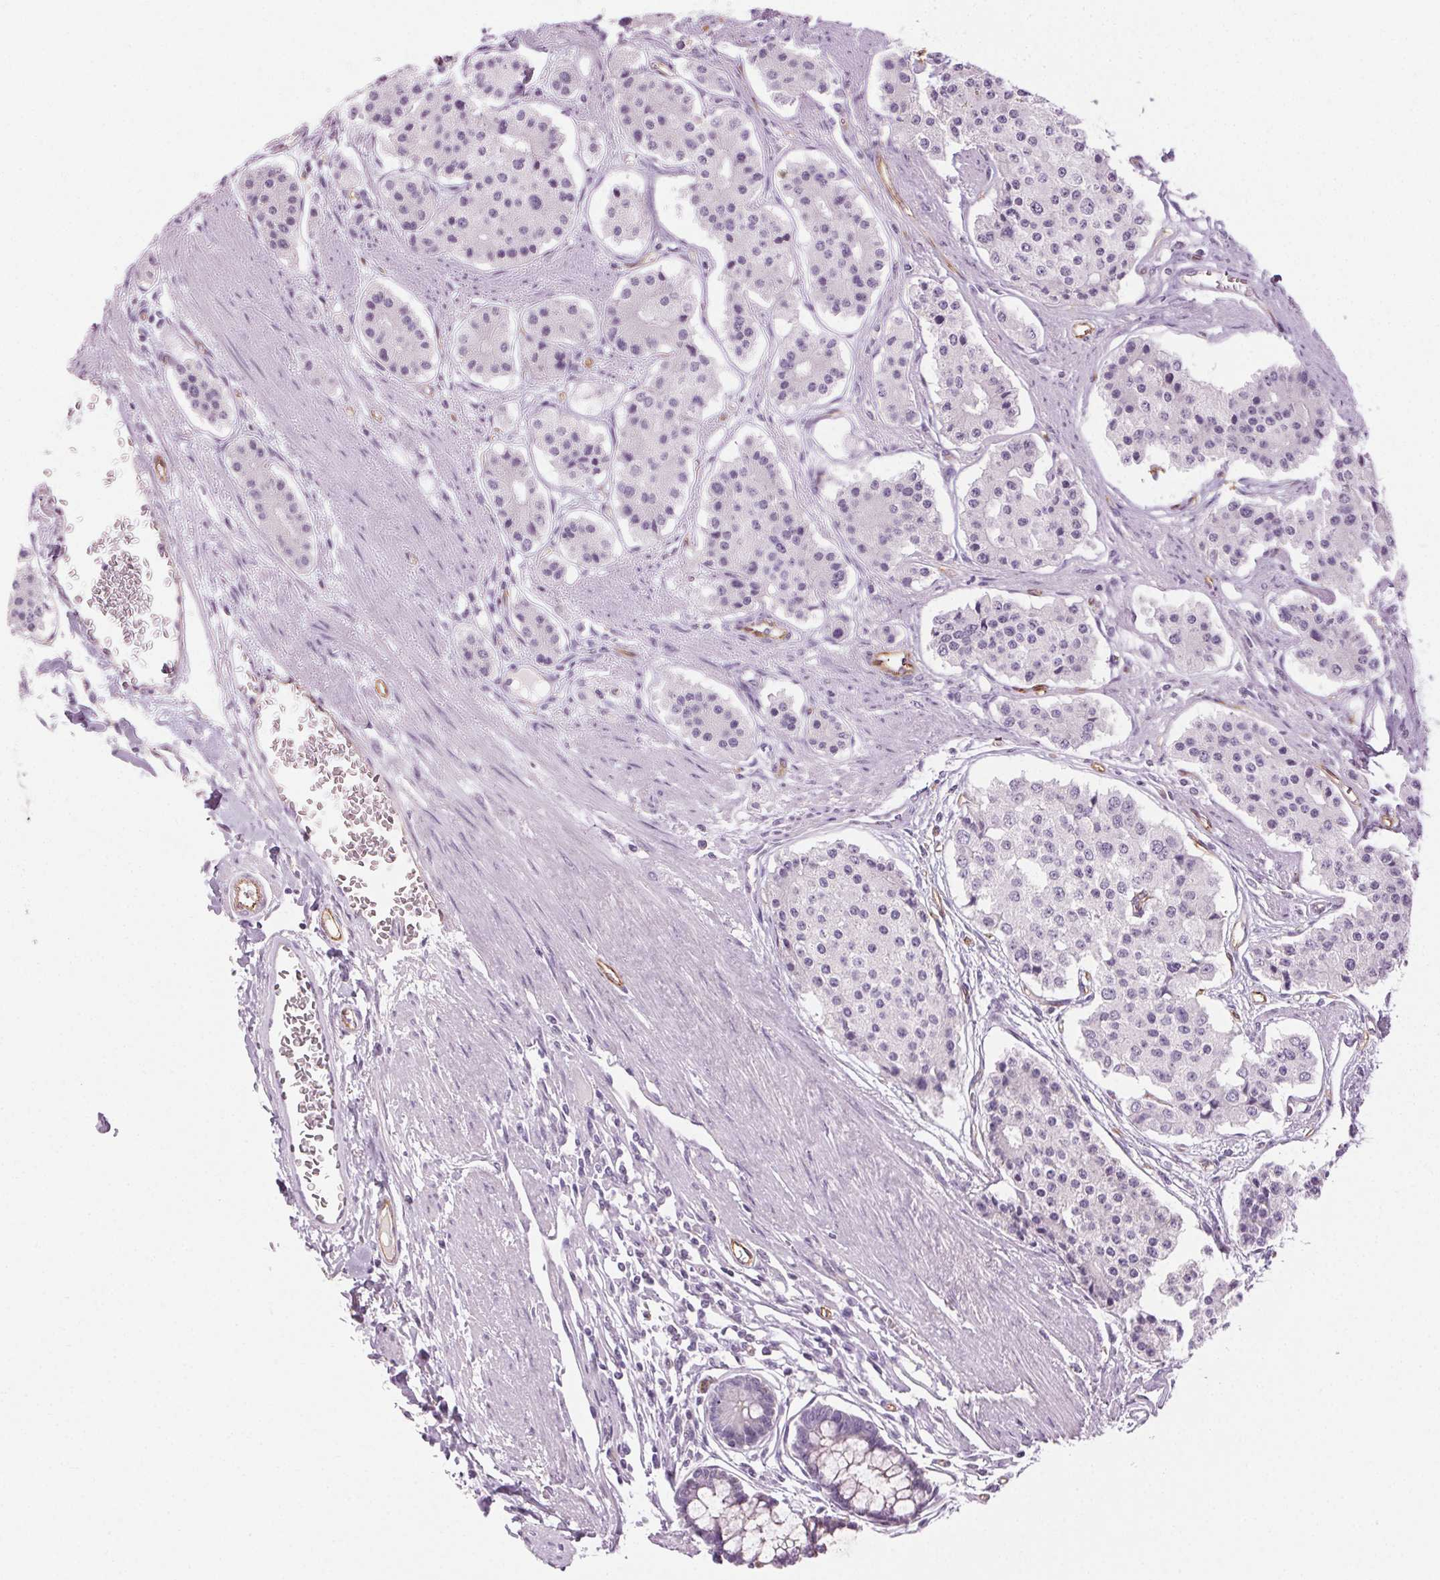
{"staining": {"intensity": "negative", "quantity": "none", "location": "none"}, "tissue": "carcinoid", "cell_type": "Tumor cells", "image_type": "cancer", "snomed": [{"axis": "morphology", "description": "Carcinoid, malignant, NOS"}, {"axis": "topography", "description": "Small intestine"}], "caption": "This is a photomicrograph of immunohistochemistry (IHC) staining of carcinoid, which shows no staining in tumor cells.", "gene": "AIF1L", "patient": {"sex": "female", "age": 65}}